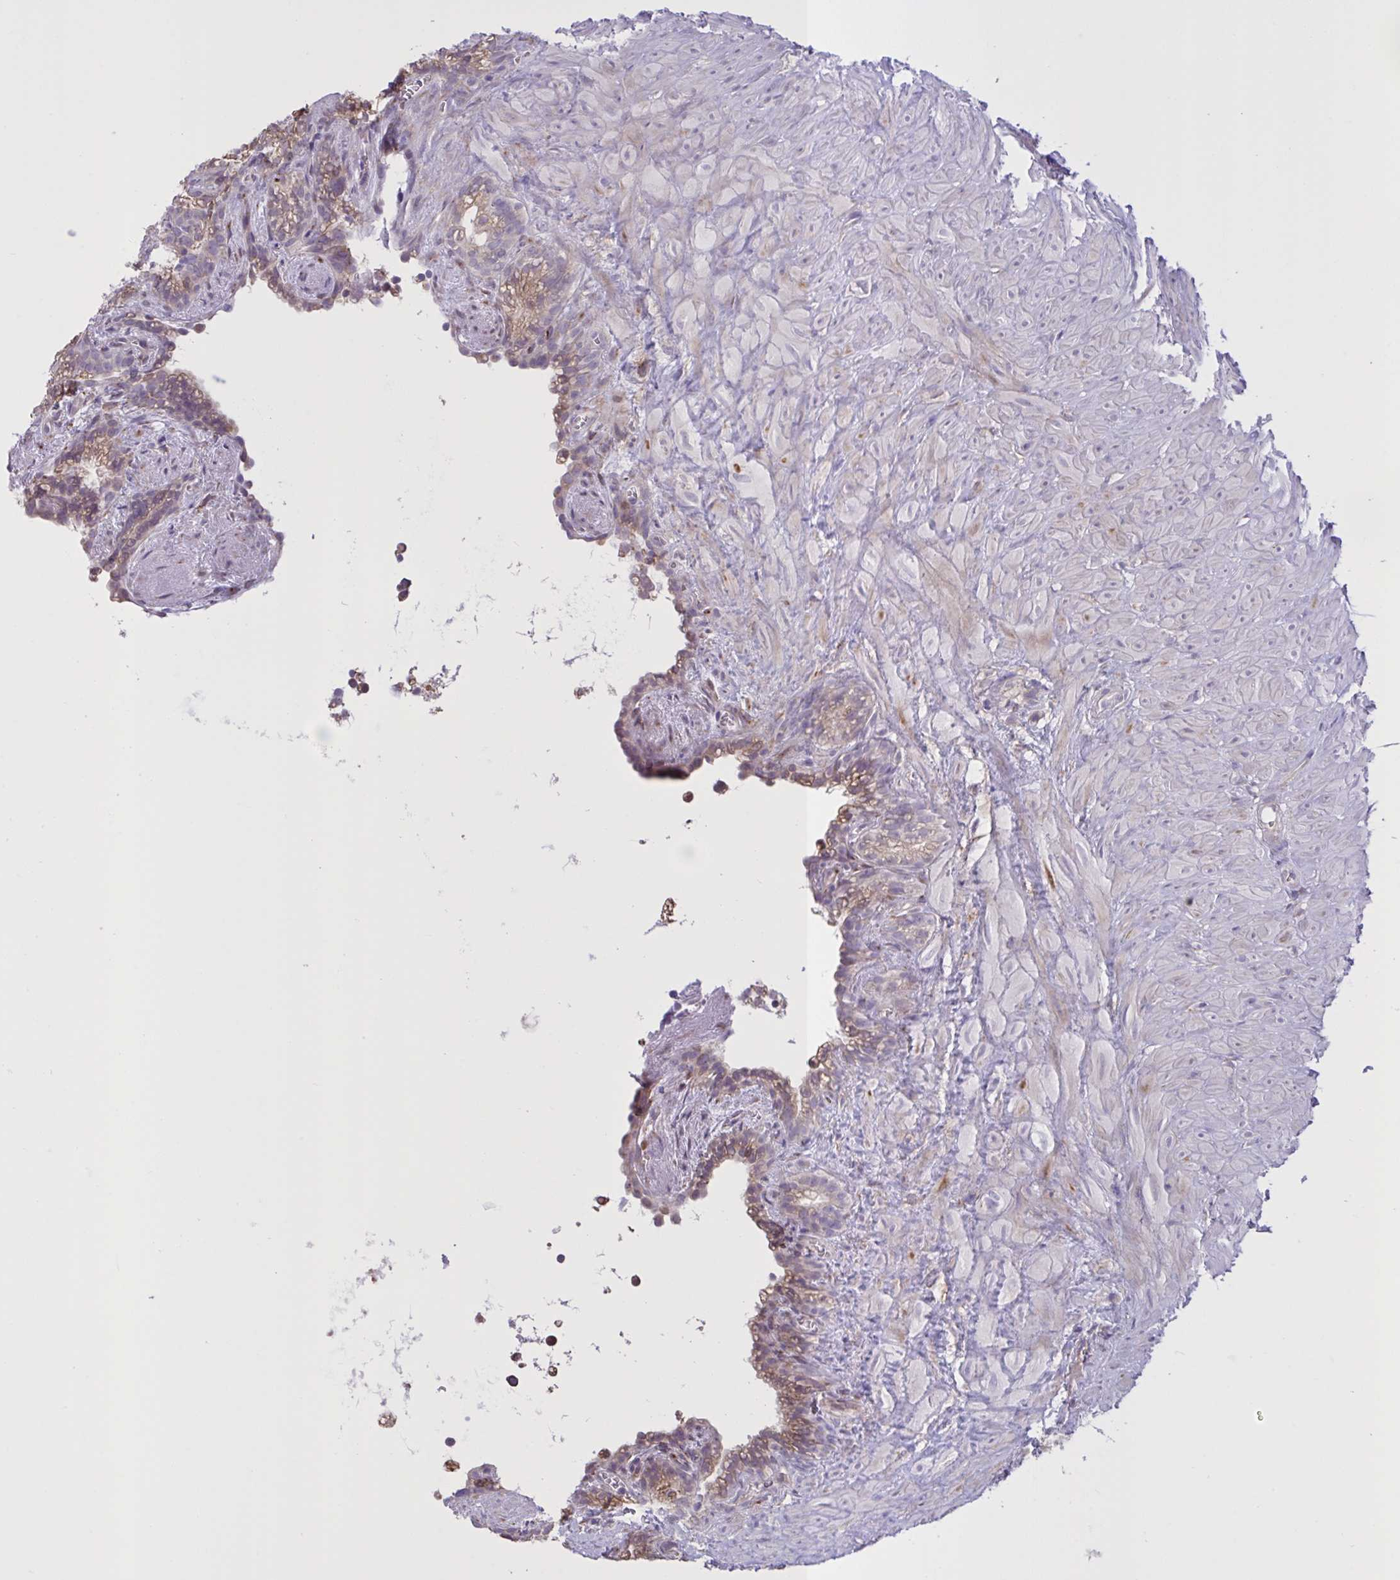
{"staining": {"intensity": "moderate", "quantity": "<25%", "location": "cytoplasmic/membranous"}, "tissue": "seminal vesicle", "cell_type": "Glandular cells", "image_type": "normal", "snomed": [{"axis": "morphology", "description": "Normal tissue, NOS"}, {"axis": "topography", "description": "Seminal veicle"}], "caption": "IHC of normal human seminal vesicle displays low levels of moderate cytoplasmic/membranous positivity in approximately <25% of glandular cells.", "gene": "MRGPRX2", "patient": {"sex": "male", "age": 76}}